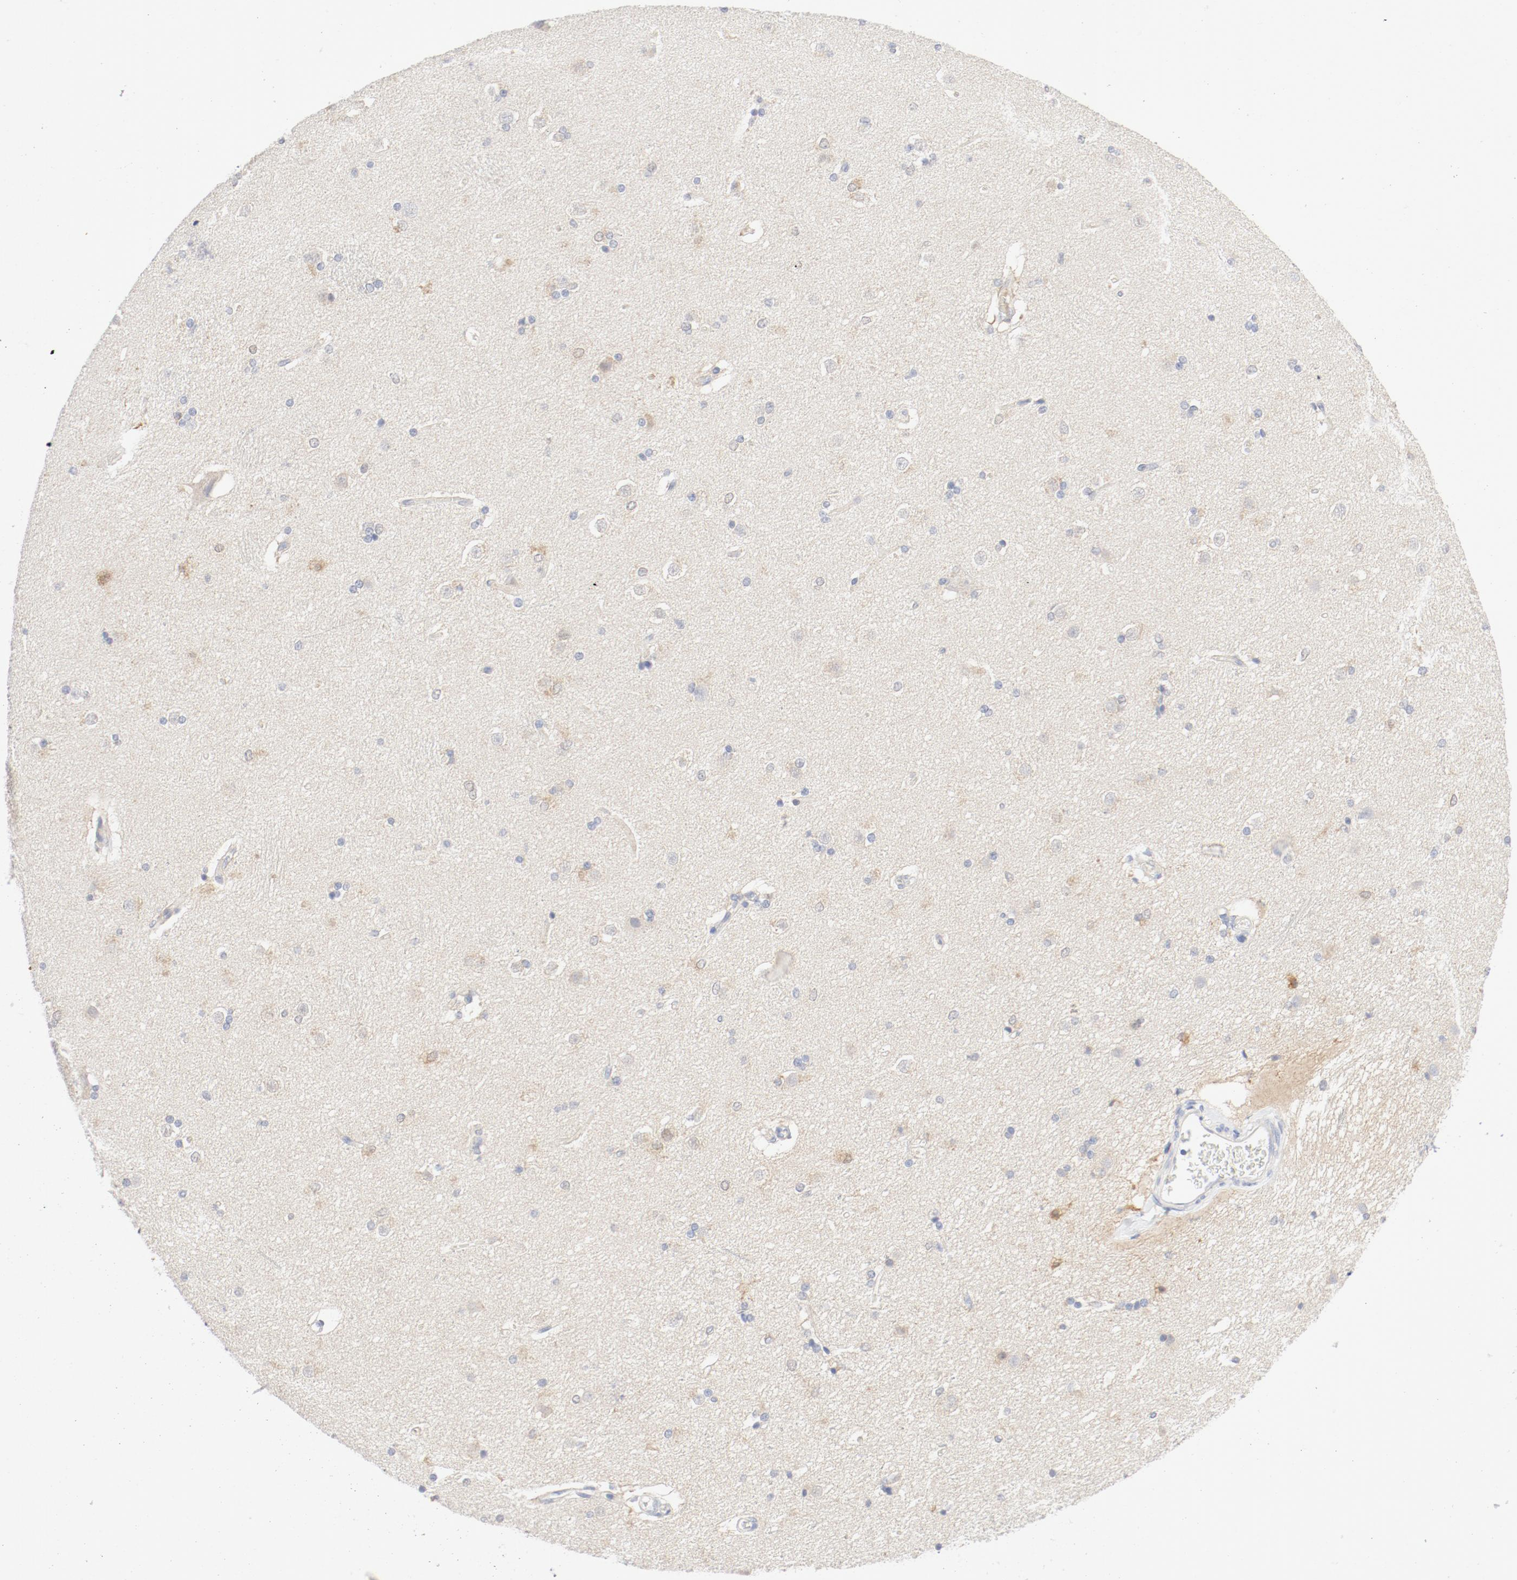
{"staining": {"intensity": "negative", "quantity": "none", "location": "none"}, "tissue": "caudate", "cell_type": "Glial cells", "image_type": "normal", "snomed": [{"axis": "morphology", "description": "Normal tissue, NOS"}, {"axis": "topography", "description": "Lateral ventricle wall"}], "caption": "An immunohistochemistry image of benign caudate is shown. There is no staining in glial cells of caudate.", "gene": "PGM1", "patient": {"sex": "female", "age": 19}}